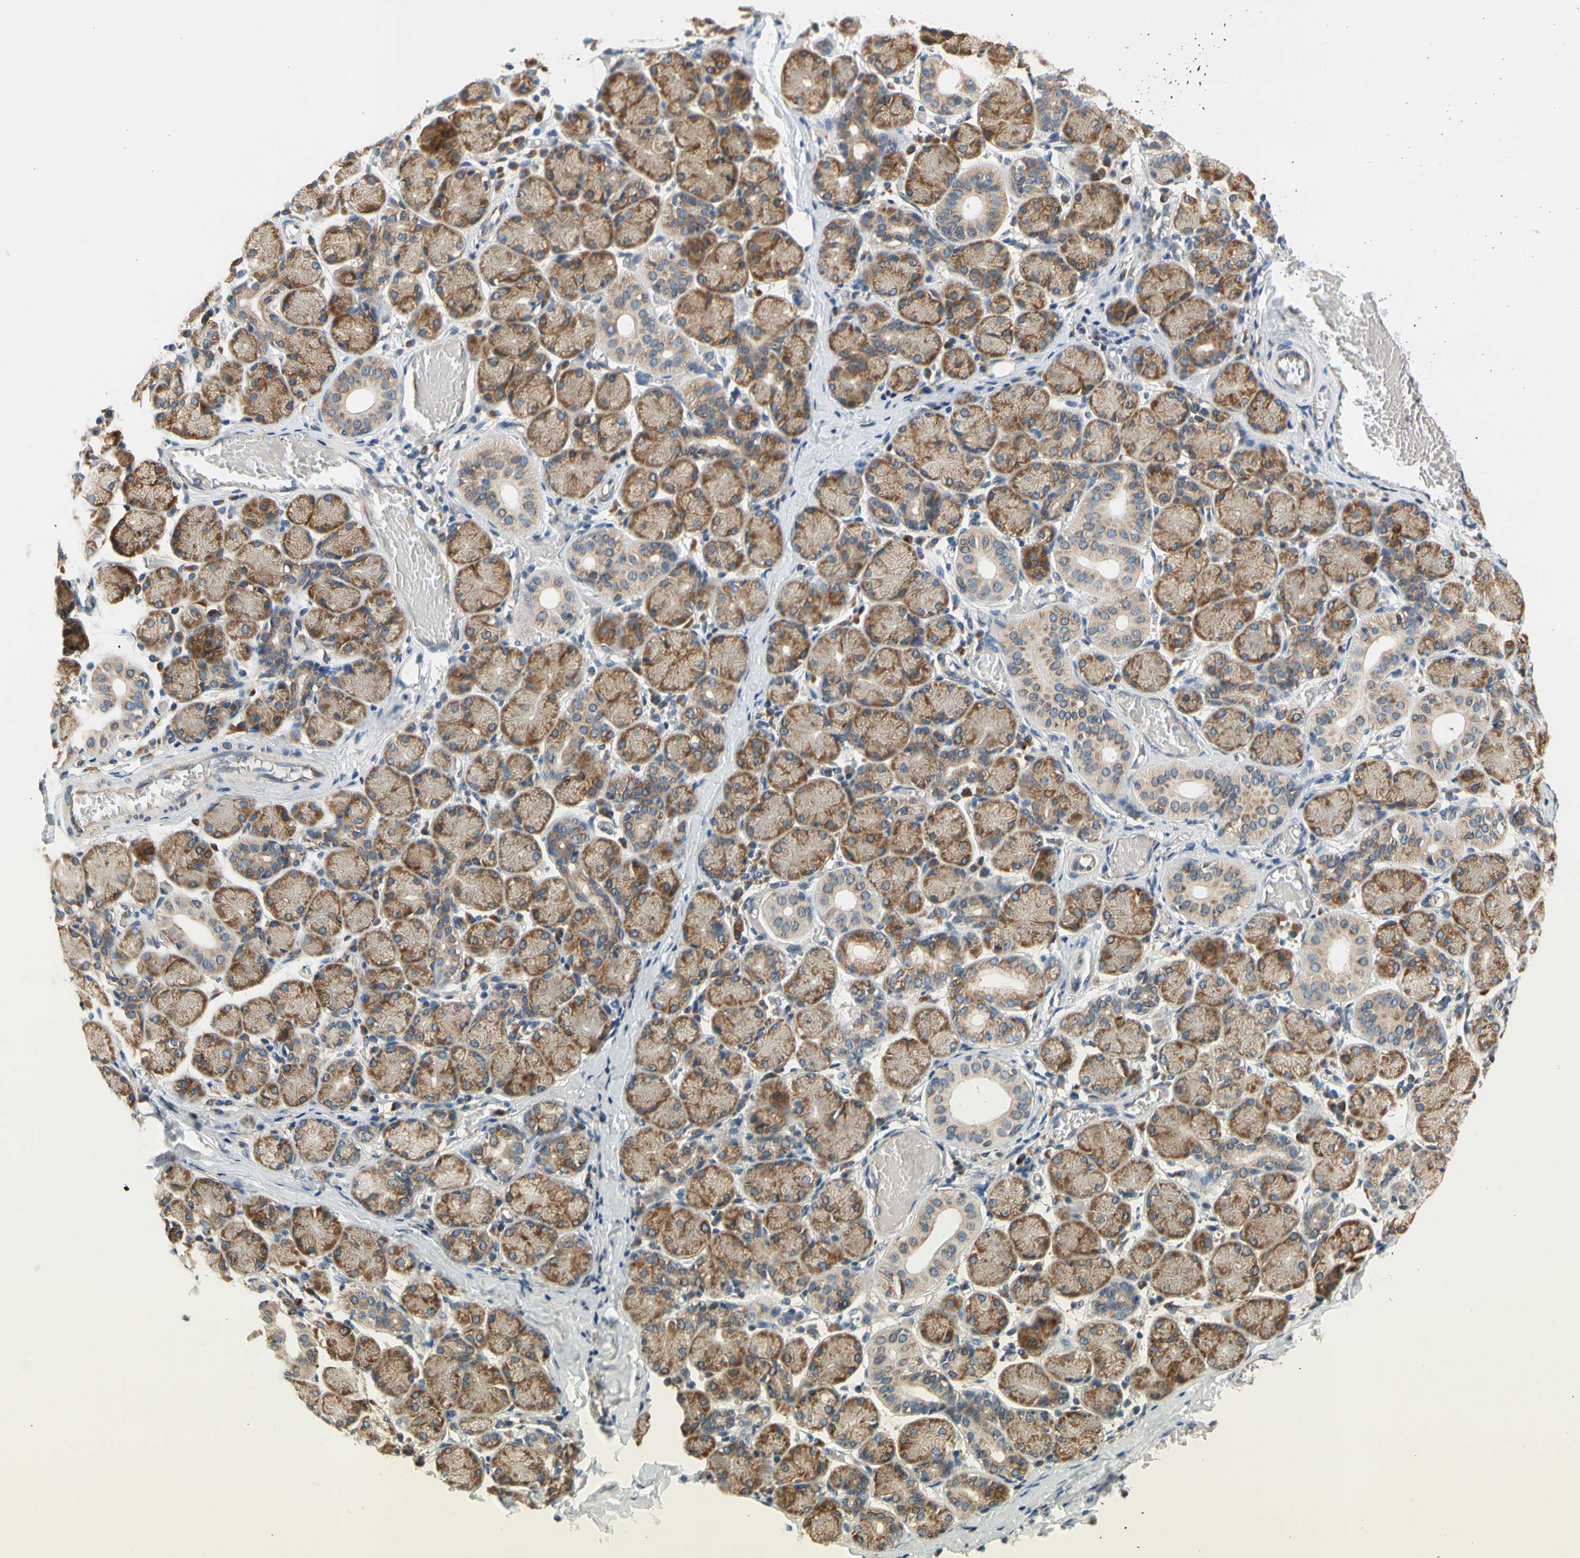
{"staining": {"intensity": "moderate", "quantity": ">75%", "location": "cytoplasmic/membranous"}, "tissue": "salivary gland", "cell_type": "Glandular cells", "image_type": "normal", "snomed": [{"axis": "morphology", "description": "Normal tissue, NOS"}, {"axis": "topography", "description": "Salivary gland"}], "caption": "Immunohistochemistry histopathology image of normal salivary gland: human salivary gland stained using immunohistochemistry (IHC) shows medium levels of moderate protein expression localized specifically in the cytoplasmic/membranous of glandular cells, appearing as a cytoplasmic/membranous brown color.", "gene": "LRRC47", "patient": {"sex": "female", "age": 24}}